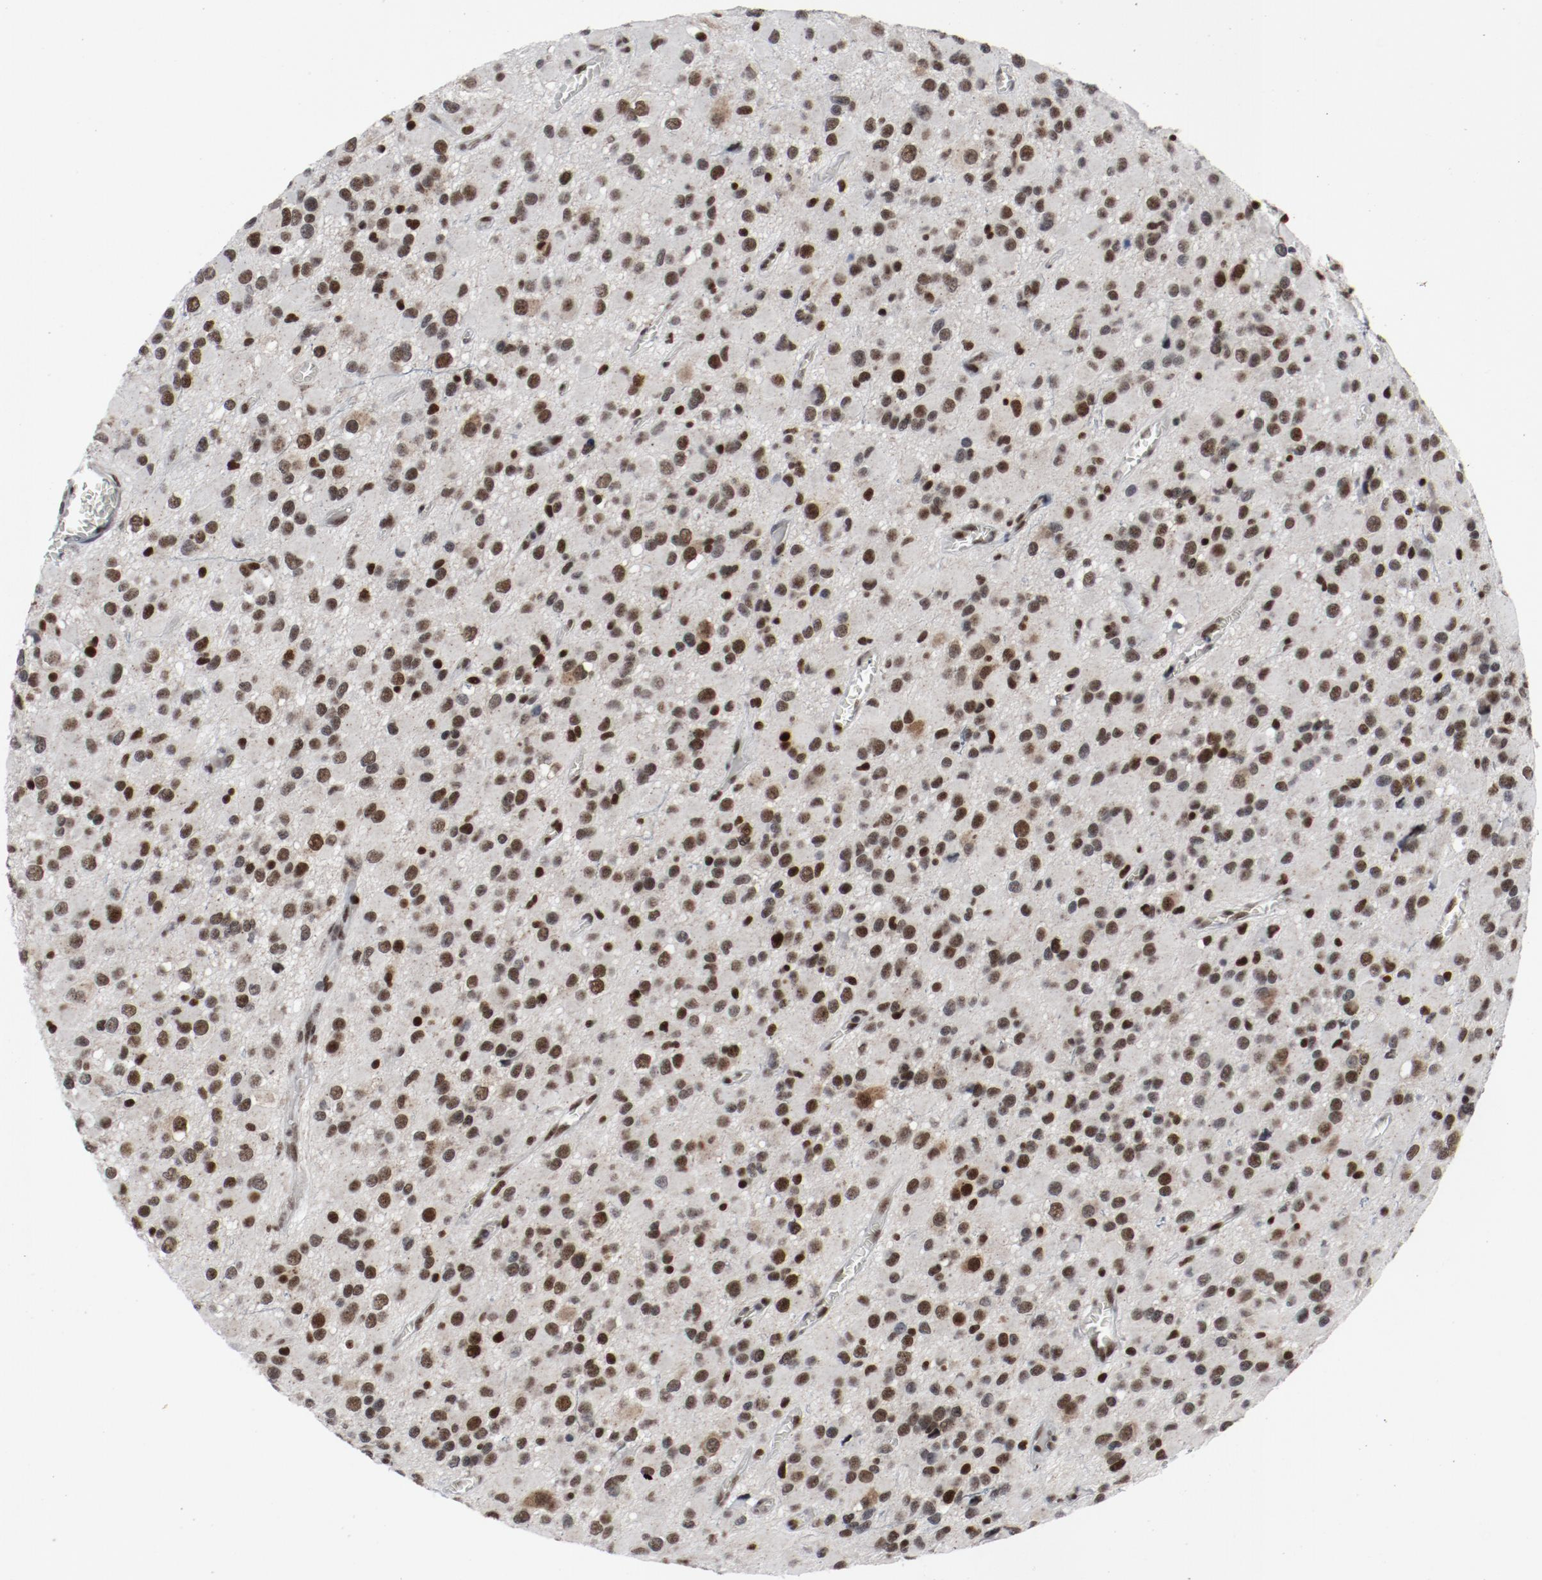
{"staining": {"intensity": "strong", "quantity": ">75%", "location": "nuclear"}, "tissue": "glioma", "cell_type": "Tumor cells", "image_type": "cancer", "snomed": [{"axis": "morphology", "description": "Glioma, malignant, Low grade"}, {"axis": "topography", "description": "Brain"}], "caption": "Immunohistochemical staining of malignant glioma (low-grade) displays high levels of strong nuclear staining in approximately >75% of tumor cells.", "gene": "JMJD6", "patient": {"sex": "male", "age": 42}}